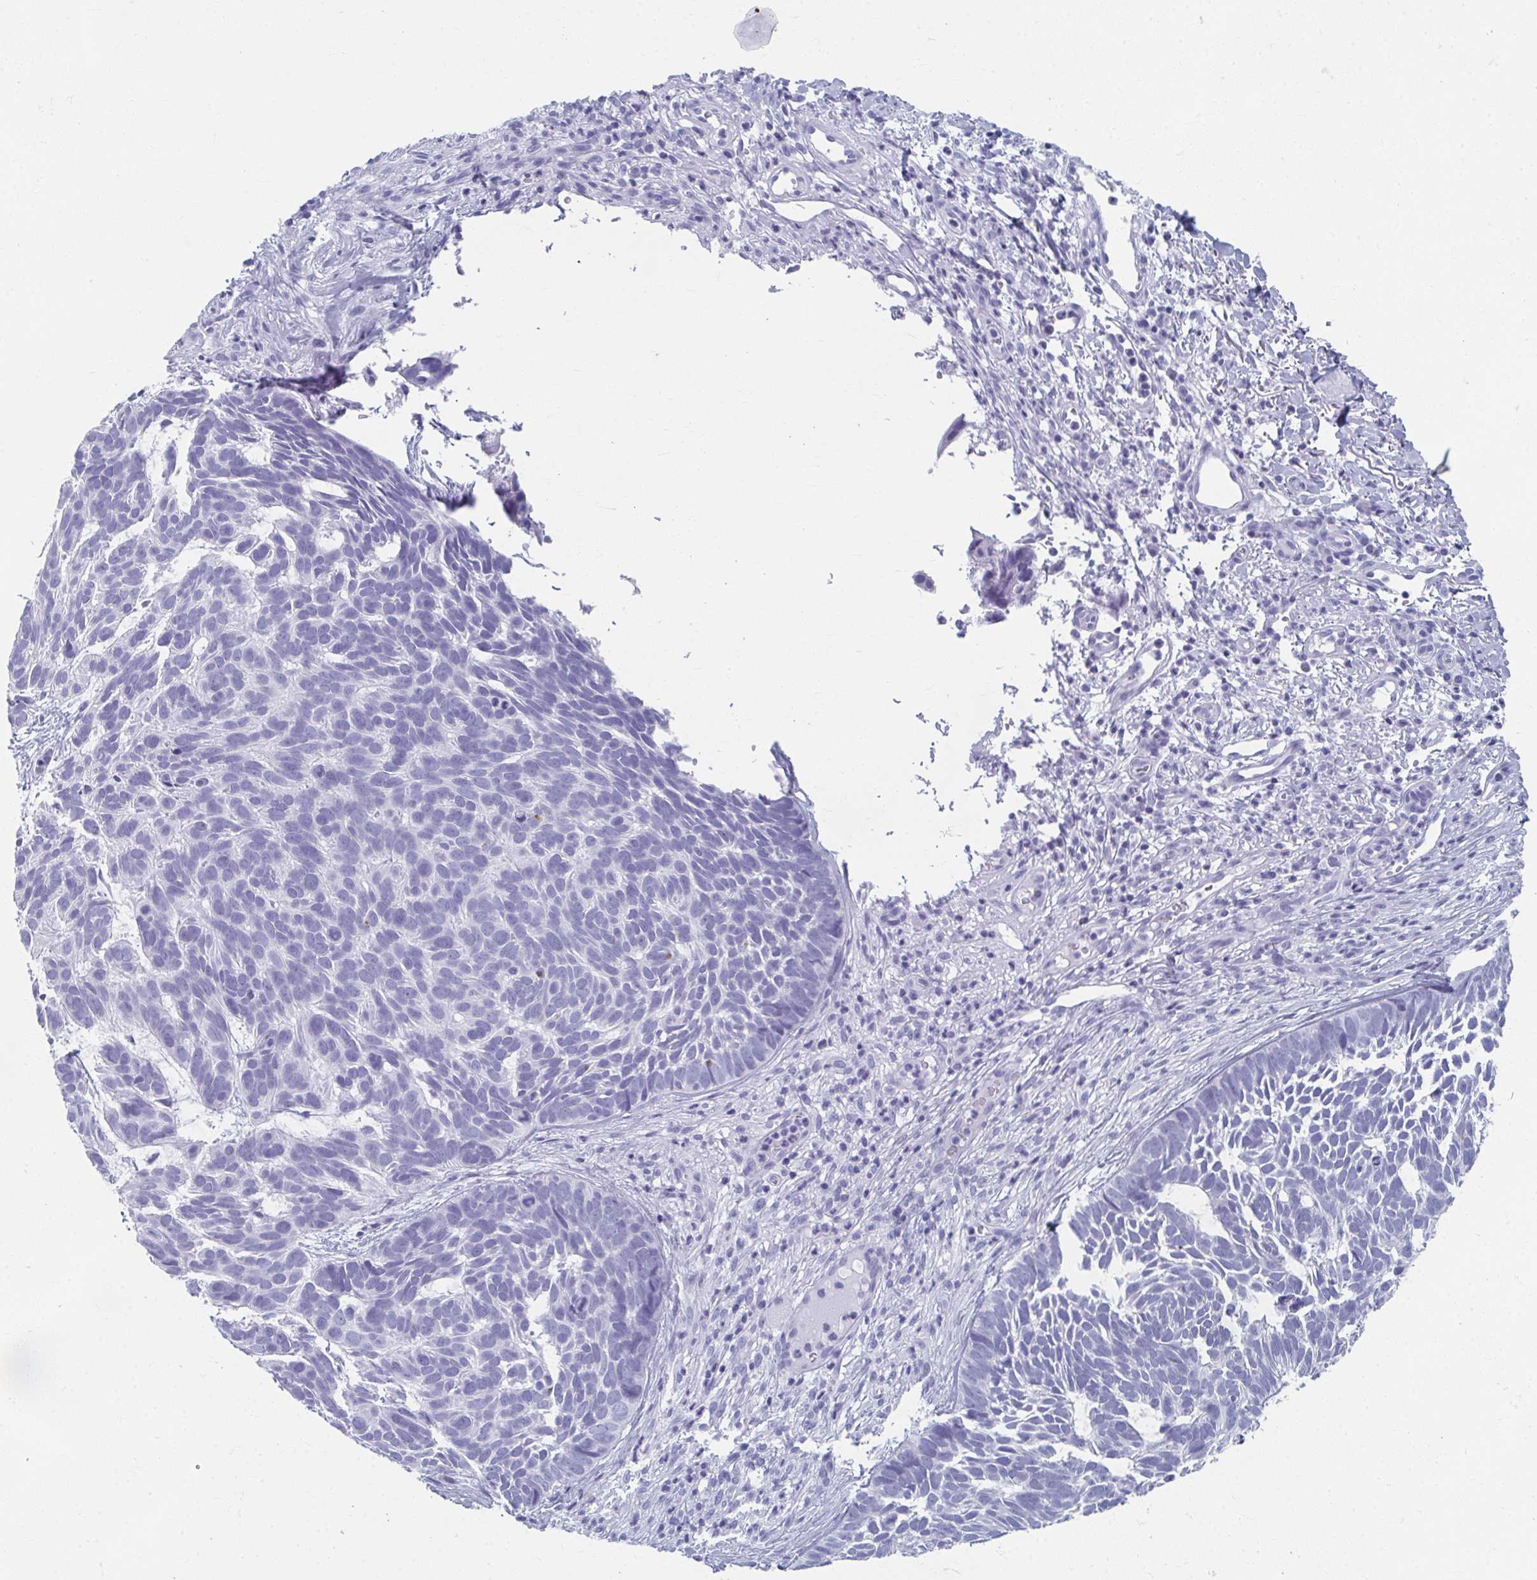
{"staining": {"intensity": "negative", "quantity": "none", "location": "none"}, "tissue": "skin cancer", "cell_type": "Tumor cells", "image_type": "cancer", "snomed": [{"axis": "morphology", "description": "Basal cell carcinoma"}, {"axis": "topography", "description": "Skin"}], "caption": "Histopathology image shows no protein expression in tumor cells of skin cancer tissue. Brightfield microscopy of immunohistochemistry stained with DAB (3,3'-diaminobenzidine) (brown) and hematoxylin (blue), captured at high magnification.", "gene": "GHRL", "patient": {"sex": "male", "age": 78}}